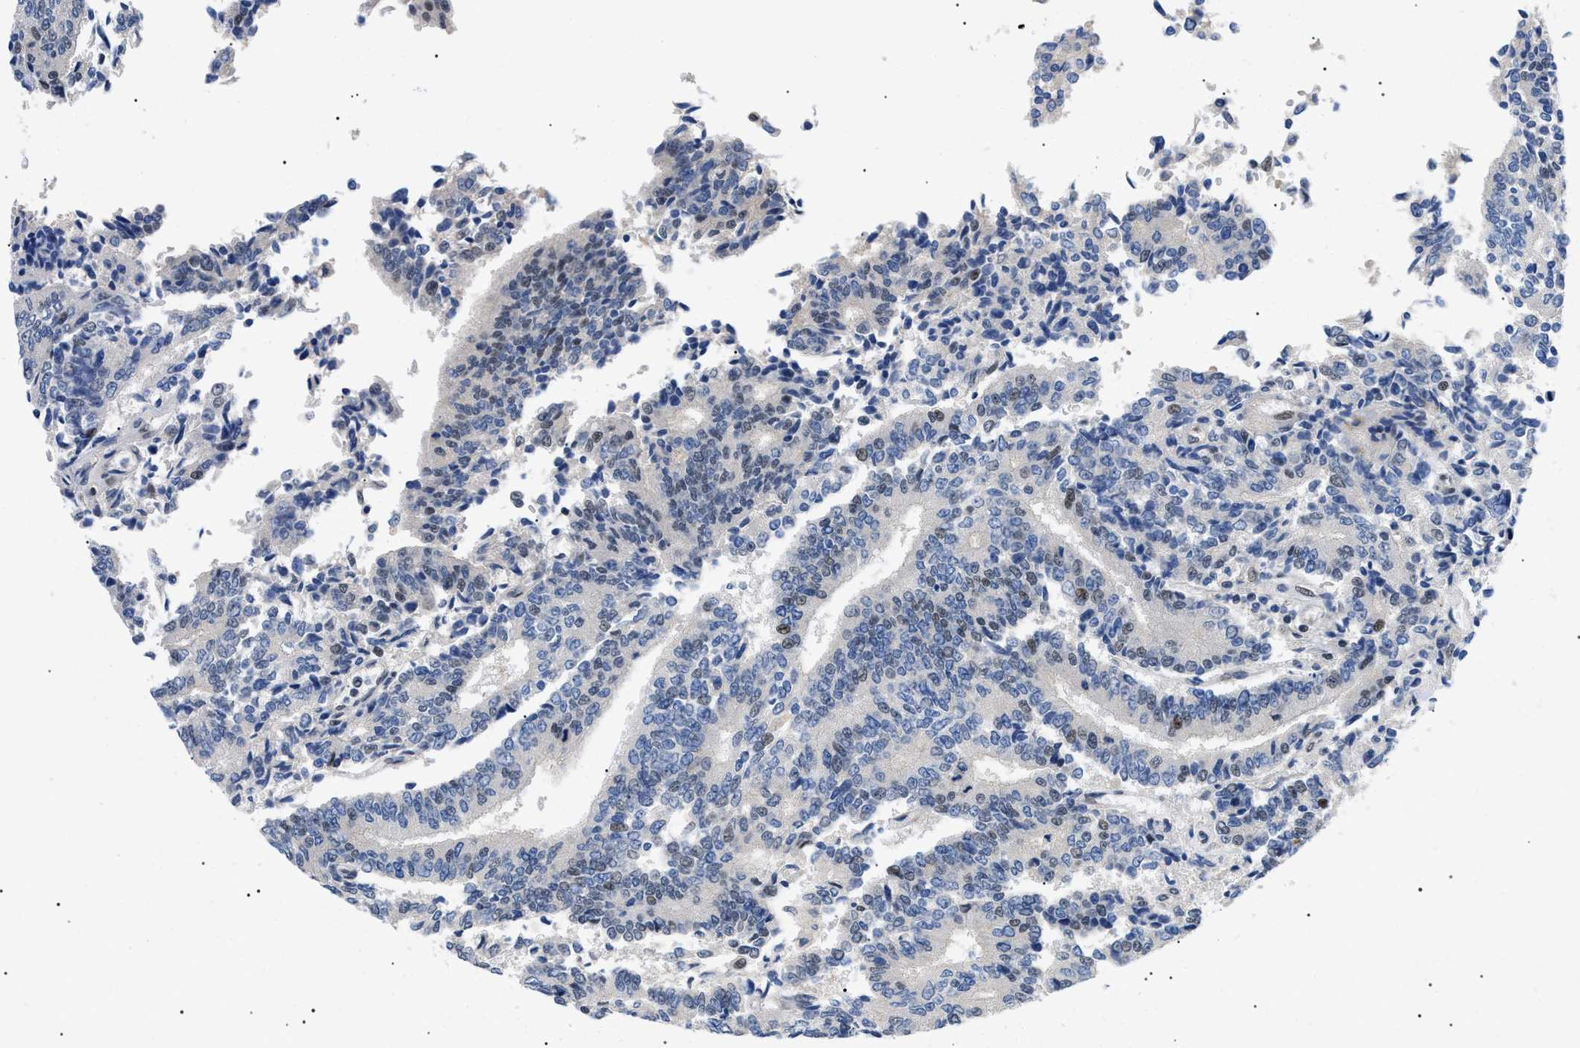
{"staining": {"intensity": "weak", "quantity": "<25%", "location": "nuclear"}, "tissue": "prostate cancer", "cell_type": "Tumor cells", "image_type": "cancer", "snomed": [{"axis": "morphology", "description": "Normal tissue, NOS"}, {"axis": "morphology", "description": "Adenocarcinoma, High grade"}, {"axis": "topography", "description": "Prostate"}, {"axis": "topography", "description": "Seminal veicle"}], "caption": "Protein analysis of prostate cancer displays no significant staining in tumor cells. (Stains: DAB IHC with hematoxylin counter stain, Microscopy: brightfield microscopy at high magnification).", "gene": "GARRE1", "patient": {"sex": "male", "age": 55}}